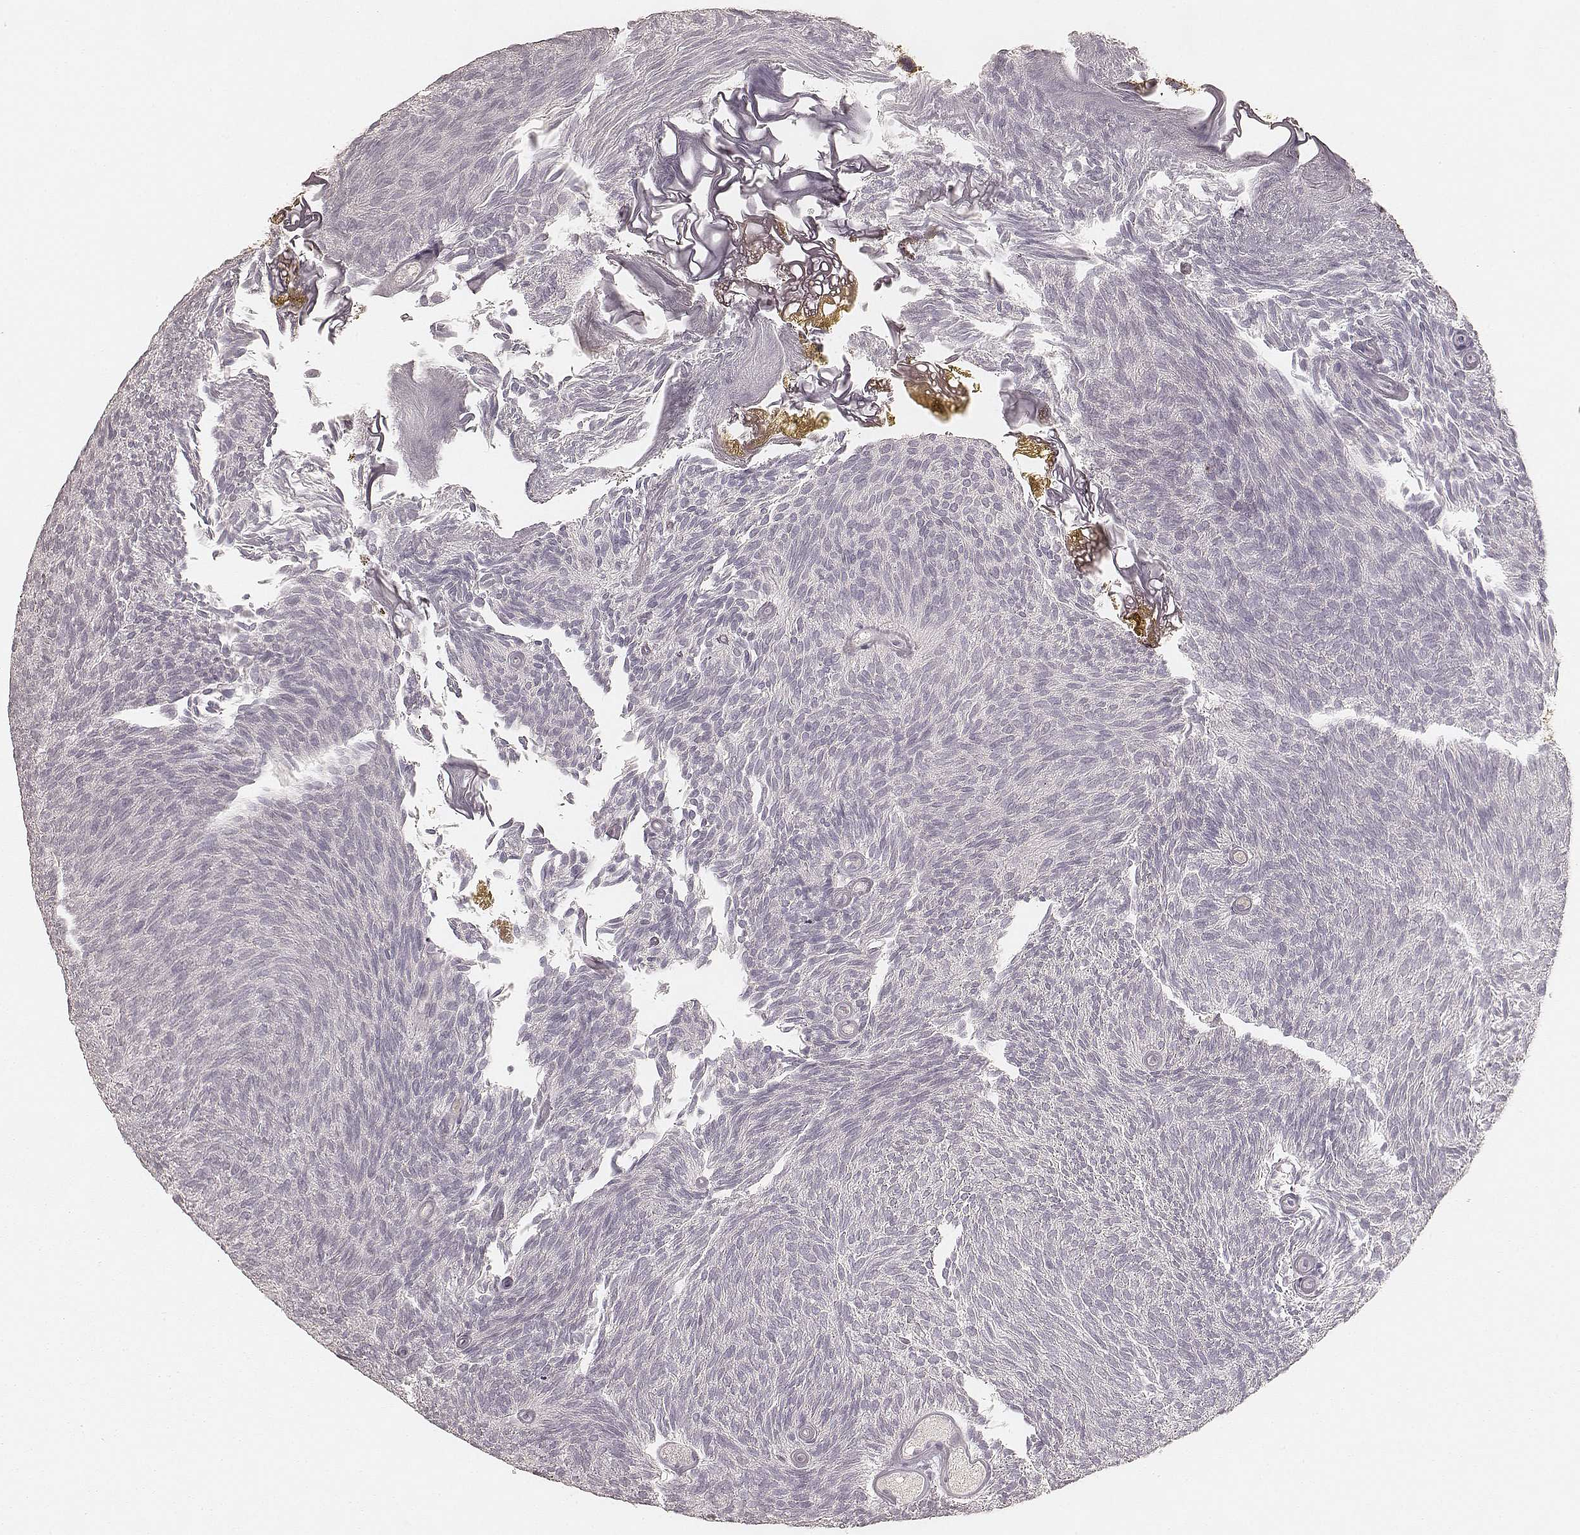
{"staining": {"intensity": "negative", "quantity": "none", "location": "none"}, "tissue": "urothelial cancer", "cell_type": "Tumor cells", "image_type": "cancer", "snomed": [{"axis": "morphology", "description": "Urothelial carcinoma, Low grade"}, {"axis": "topography", "description": "Urinary bladder"}], "caption": "Immunohistochemistry of human urothelial cancer displays no positivity in tumor cells.", "gene": "CS", "patient": {"sex": "male", "age": 77}}